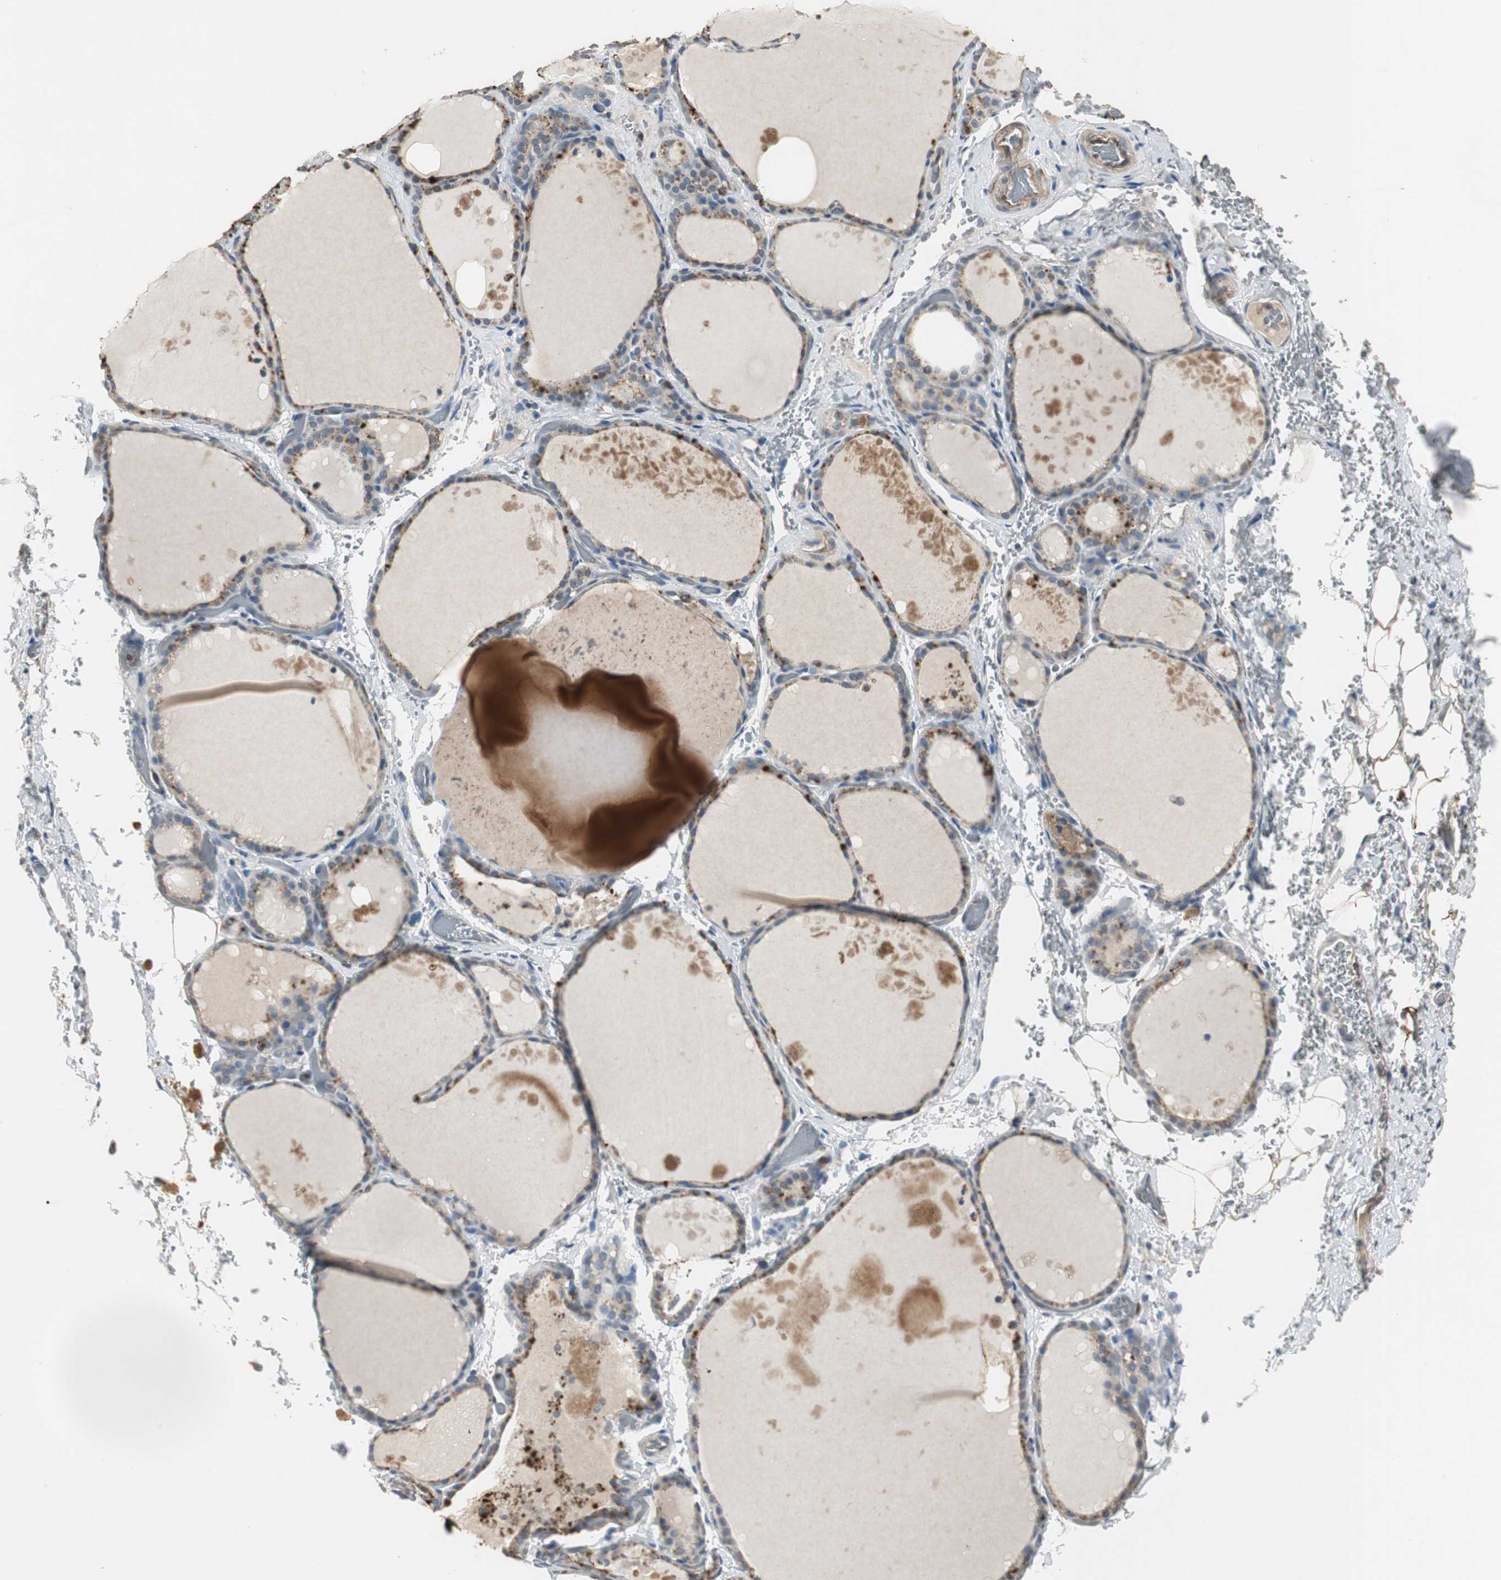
{"staining": {"intensity": "strong", "quantity": ">75%", "location": "cytoplasmic/membranous"}, "tissue": "thyroid gland", "cell_type": "Glandular cells", "image_type": "normal", "snomed": [{"axis": "morphology", "description": "Normal tissue, NOS"}, {"axis": "topography", "description": "Thyroid gland"}], "caption": "A histopathology image of human thyroid gland stained for a protein exhibits strong cytoplasmic/membranous brown staining in glandular cells.", "gene": "JTB", "patient": {"sex": "male", "age": 61}}